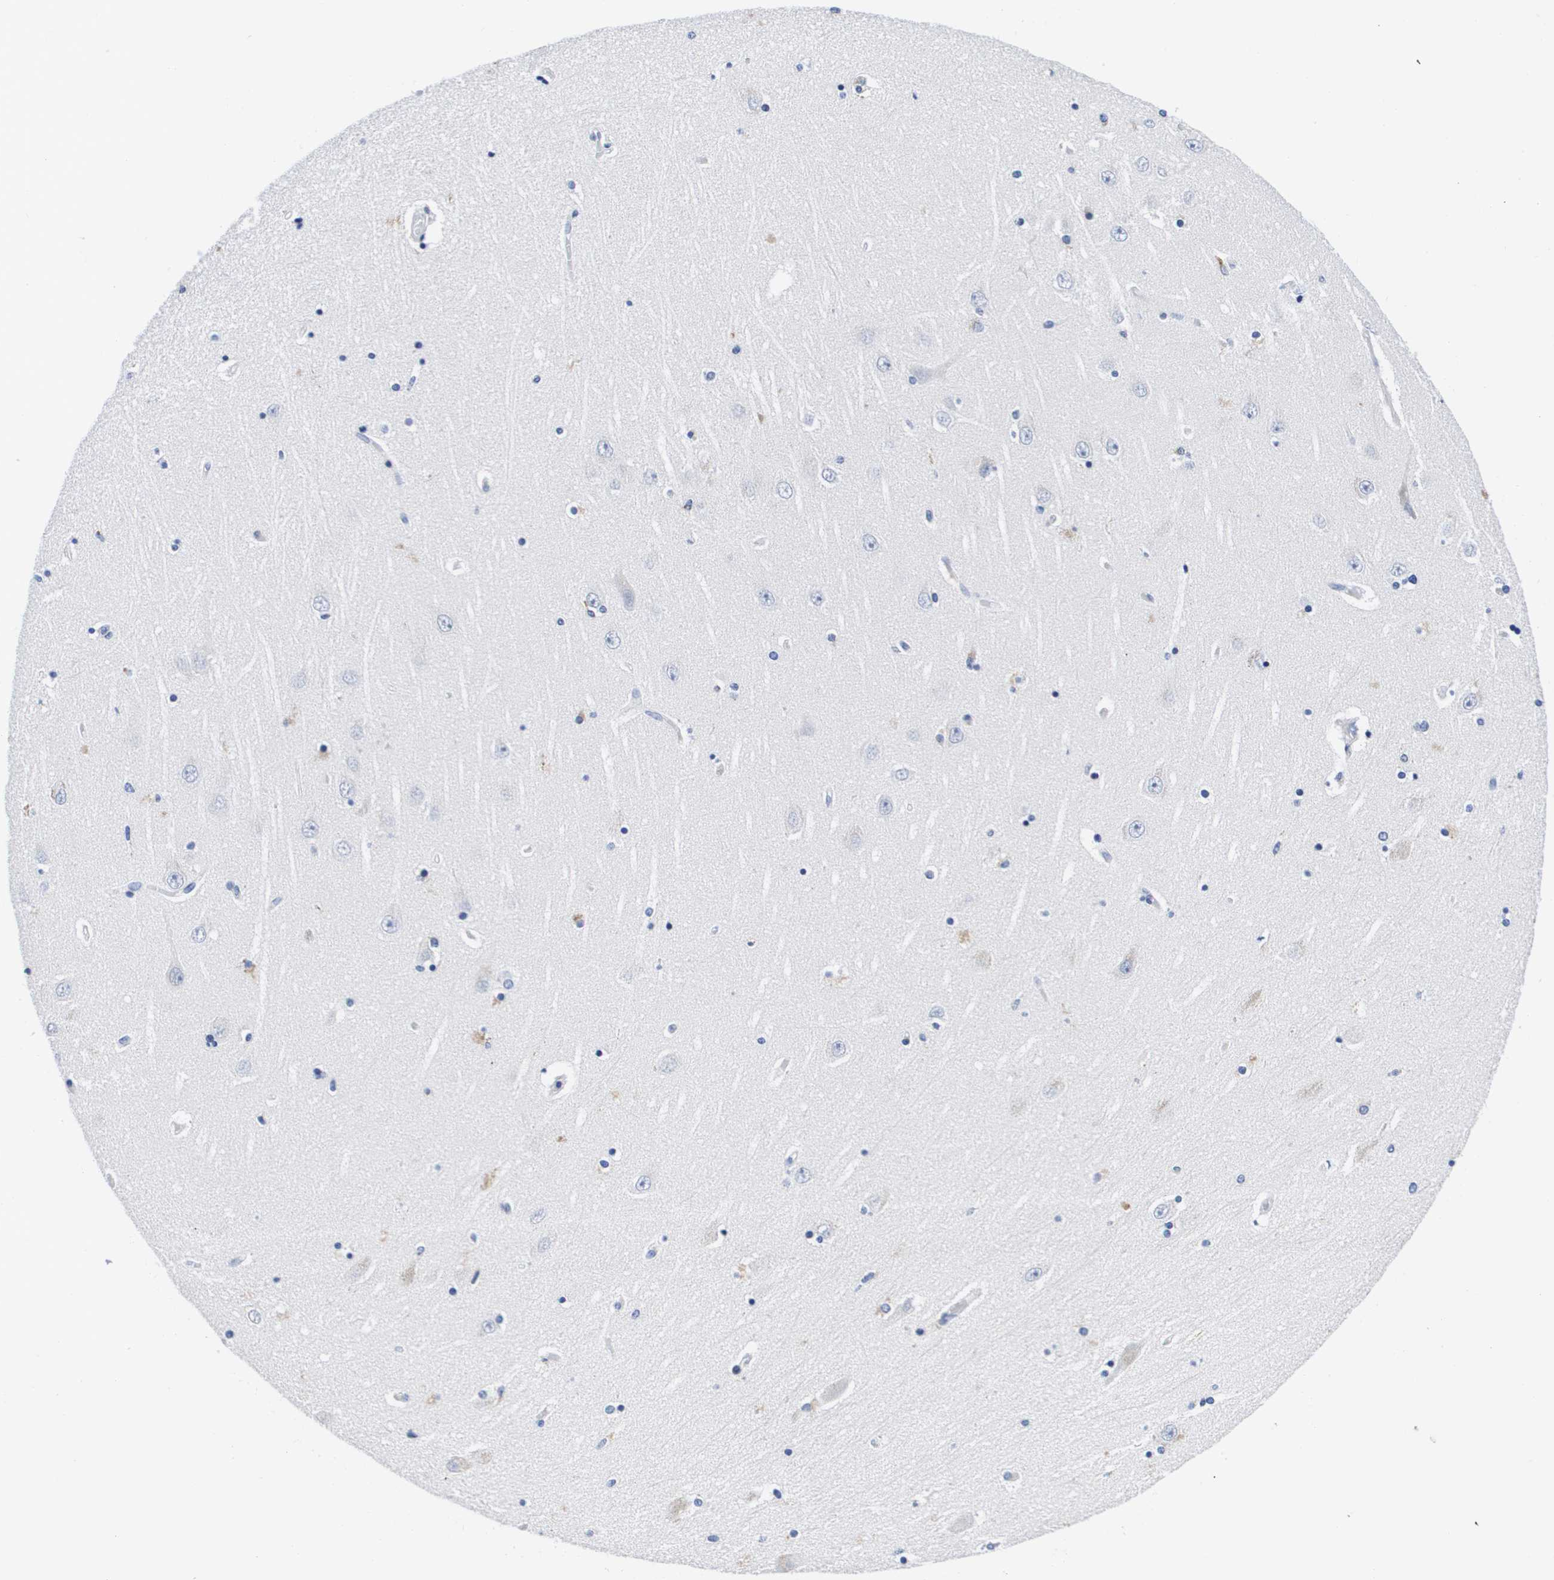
{"staining": {"intensity": "weak", "quantity": "<25%", "location": "cytoplasmic/membranous"}, "tissue": "hippocampus", "cell_type": "Glial cells", "image_type": "normal", "snomed": [{"axis": "morphology", "description": "Normal tissue, NOS"}, {"axis": "topography", "description": "Hippocampus"}], "caption": "Protein analysis of benign hippocampus demonstrates no significant staining in glial cells. Brightfield microscopy of immunohistochemistry stained with DAB (brown) and hematoxylin (blue), captured at high magnification.", "gene": "HMOX1", "patient": {"sex": "female", "age": 54}}